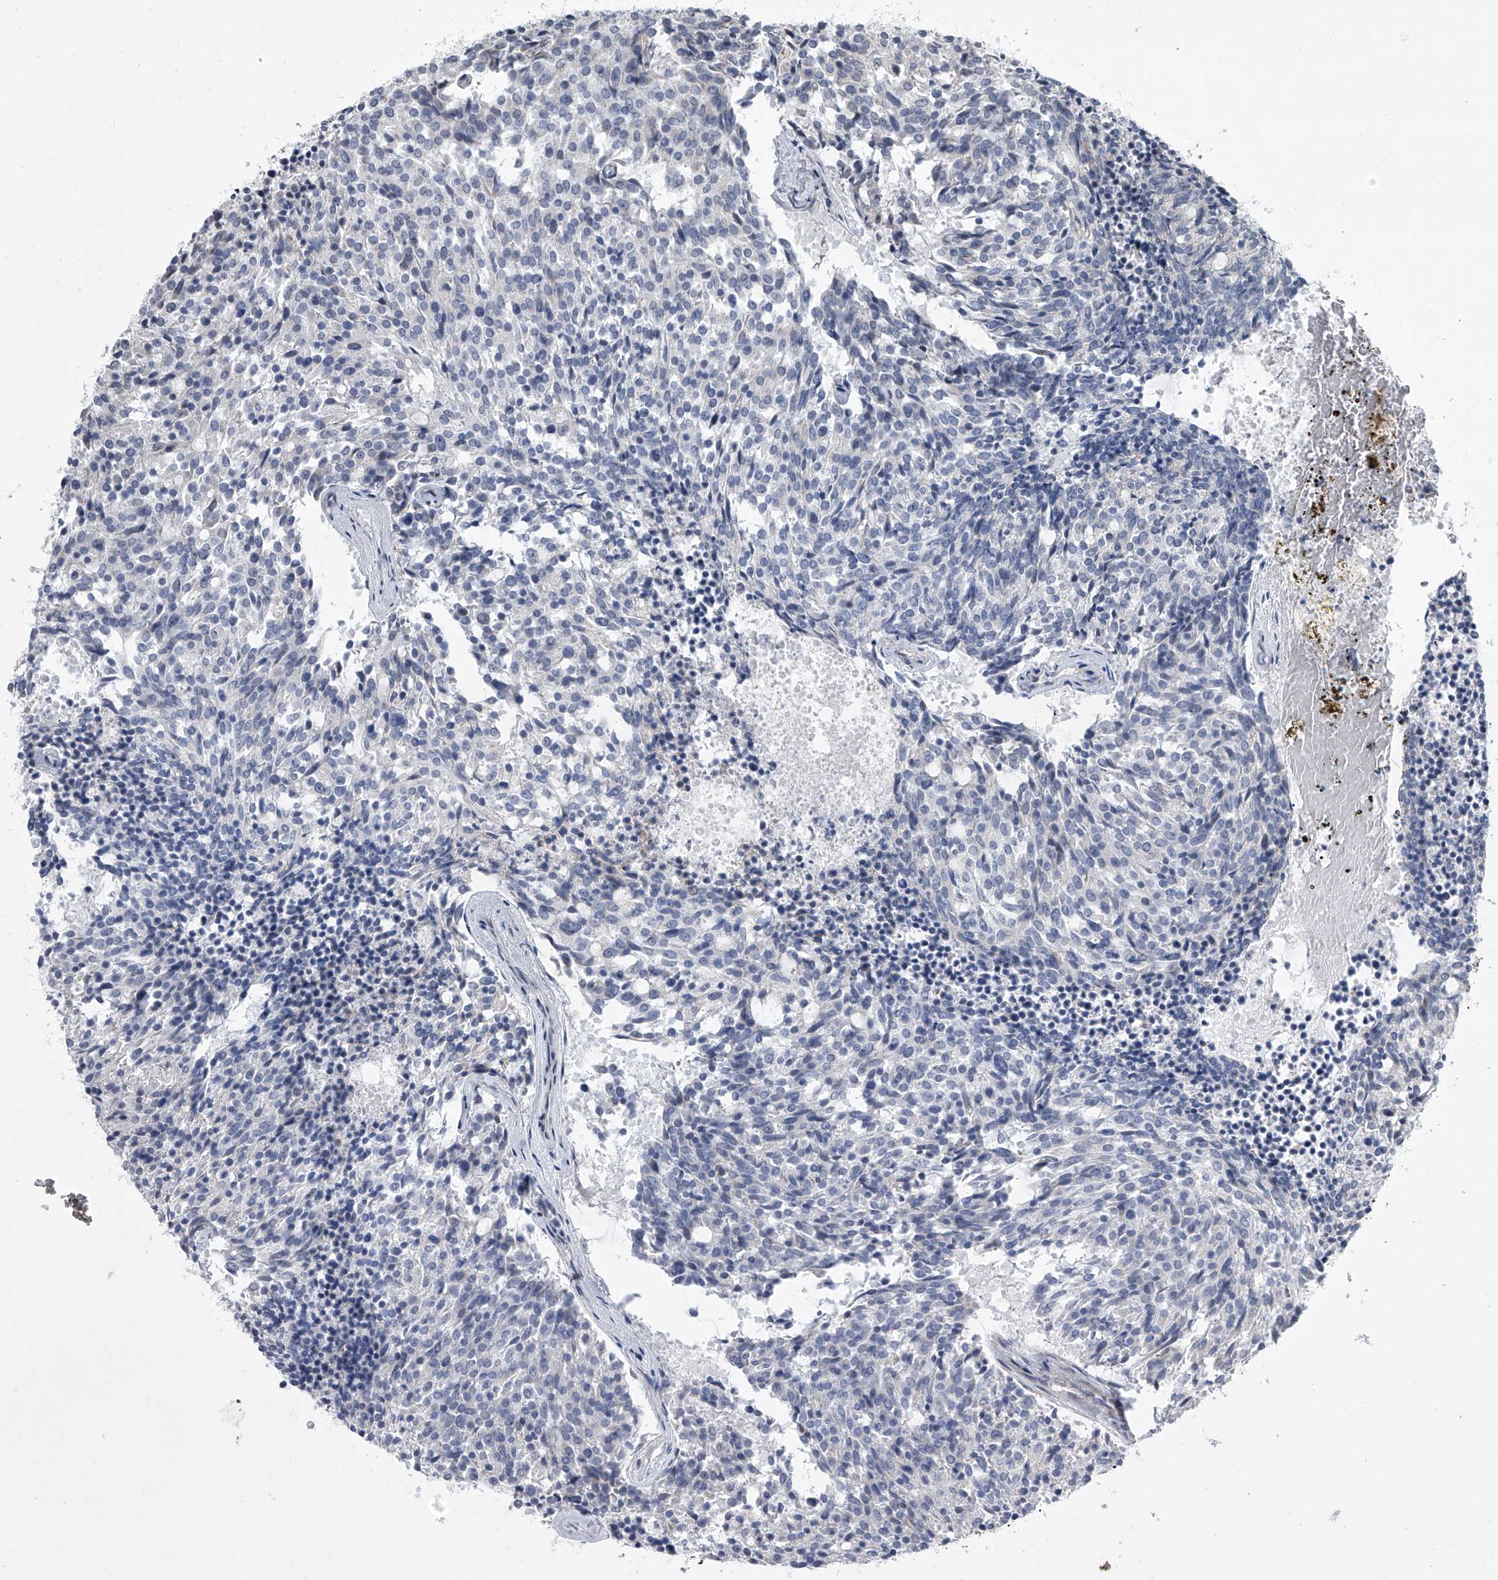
{"staining": {"intensity": "negative", "quantity": "none", "location": "none"}, "tissue": "carcinoid", "cell_type": "Tumor cells", "image_type": "cancer", "snomed": [{"axis": "morphology", "description": "Carcinoid, malignant, NOS"}, {"axis": "topography", "description": "Pancreas"}], "caption": "Tumor cells are negative for protein expression in human carcinoid.", "gene": "HEATR6", "patient": {"sex": "female", "age": 54}}